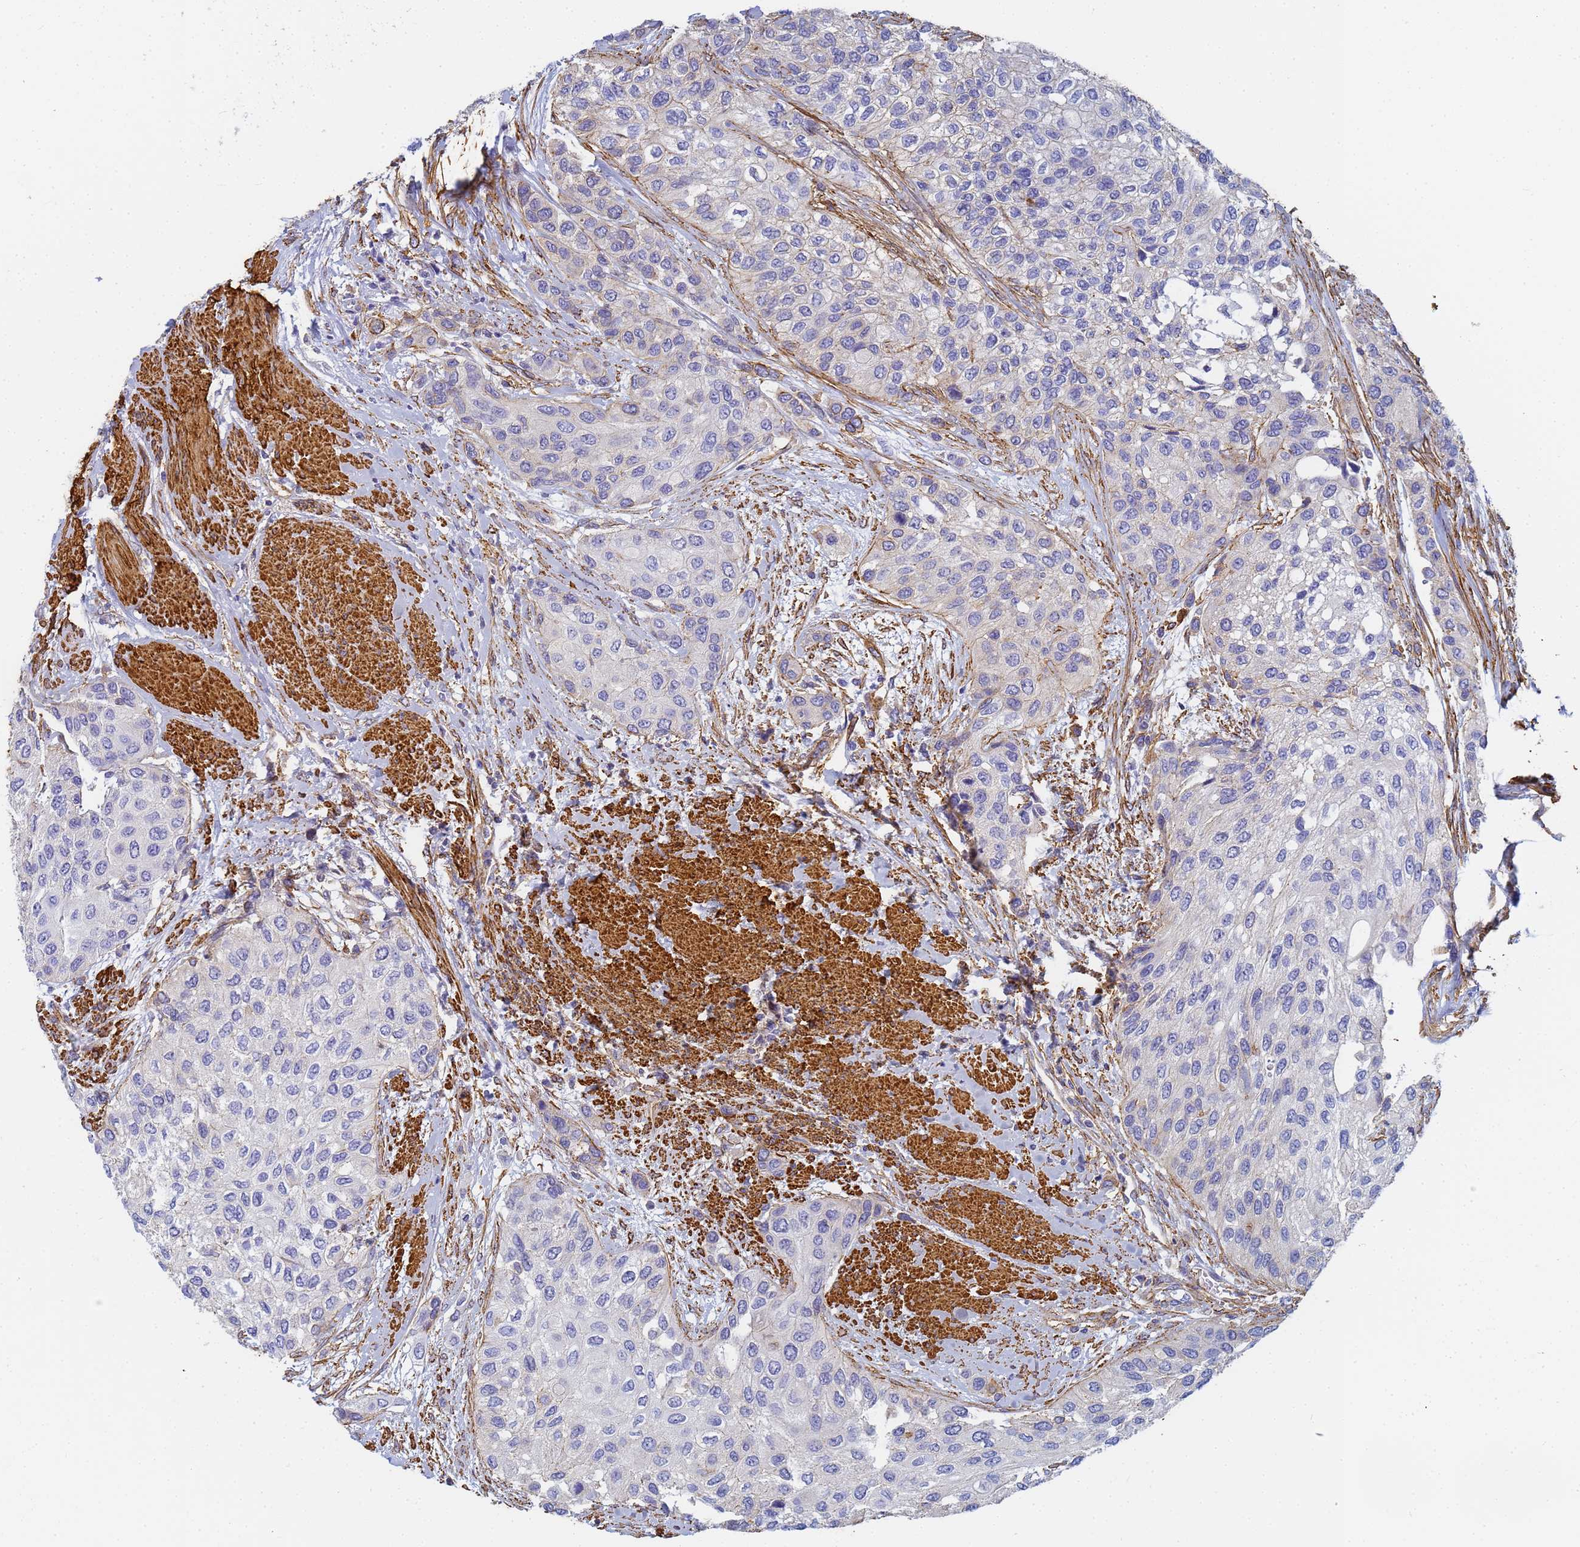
{"staining": {"intensity": "negative", "quantity": "none", "location": "none"}, "tissue": "urothelial cancer", "cell_type": "Tumor cells", "image_type": "cancer", "snomed": [{"axis": "morphology", "description": "Normal tissue, NOS"}, {"axis": "morphology", "description": "Urothelial carcinoma, High grade"}, {"axis": "topography", "description": "Vascular tissue"}, {"axis": "topography", "description": "Urinary bladder"}], "caption": "Immunohistochemical staining of human urothelial cancer exhibits no significant staining in tumor cells.", "gene": "TPM1", "patient": {"sex": "female", "age": 56}}